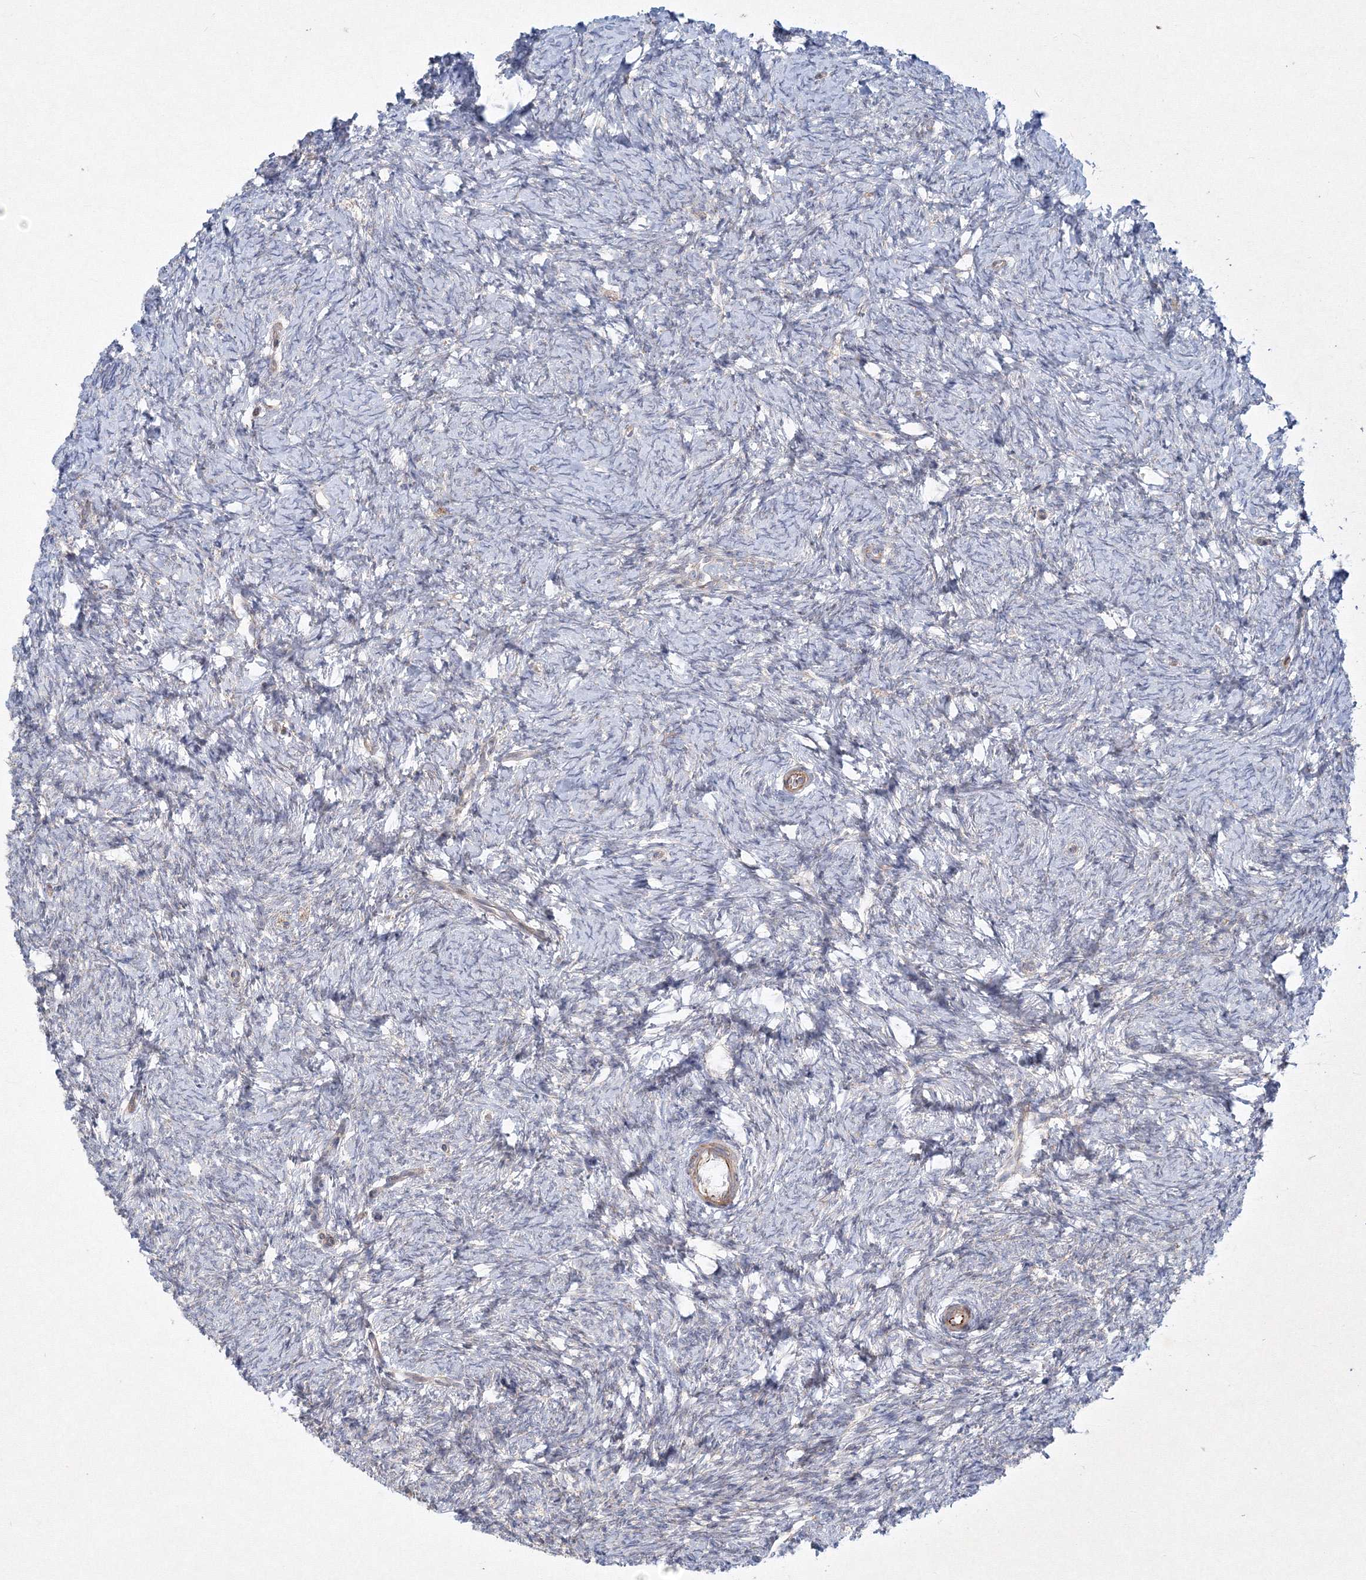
{"staining": {"intensity": "moderate", "quantity": ">75%", "location": "cytoplasmic/membranous"}, "tissue": "ovary", "cell_type": "Follicle cells", "image_type": "normal", "snomed": [{"axis": "morphology", "description": "Normal tissue, NOS"}, {"axis": "morphology", "description": "Cyst, NOS"}, {"axis": "topography", "description": "Ovary"}], "caption": "Brown immunohistochemical staining in benign human ovary reveals moderate cytoplasmic/membranous staining in about >75% of follicle cells.", "gene": "WDR49", "patient": {"sex": "female", "age": 33}}